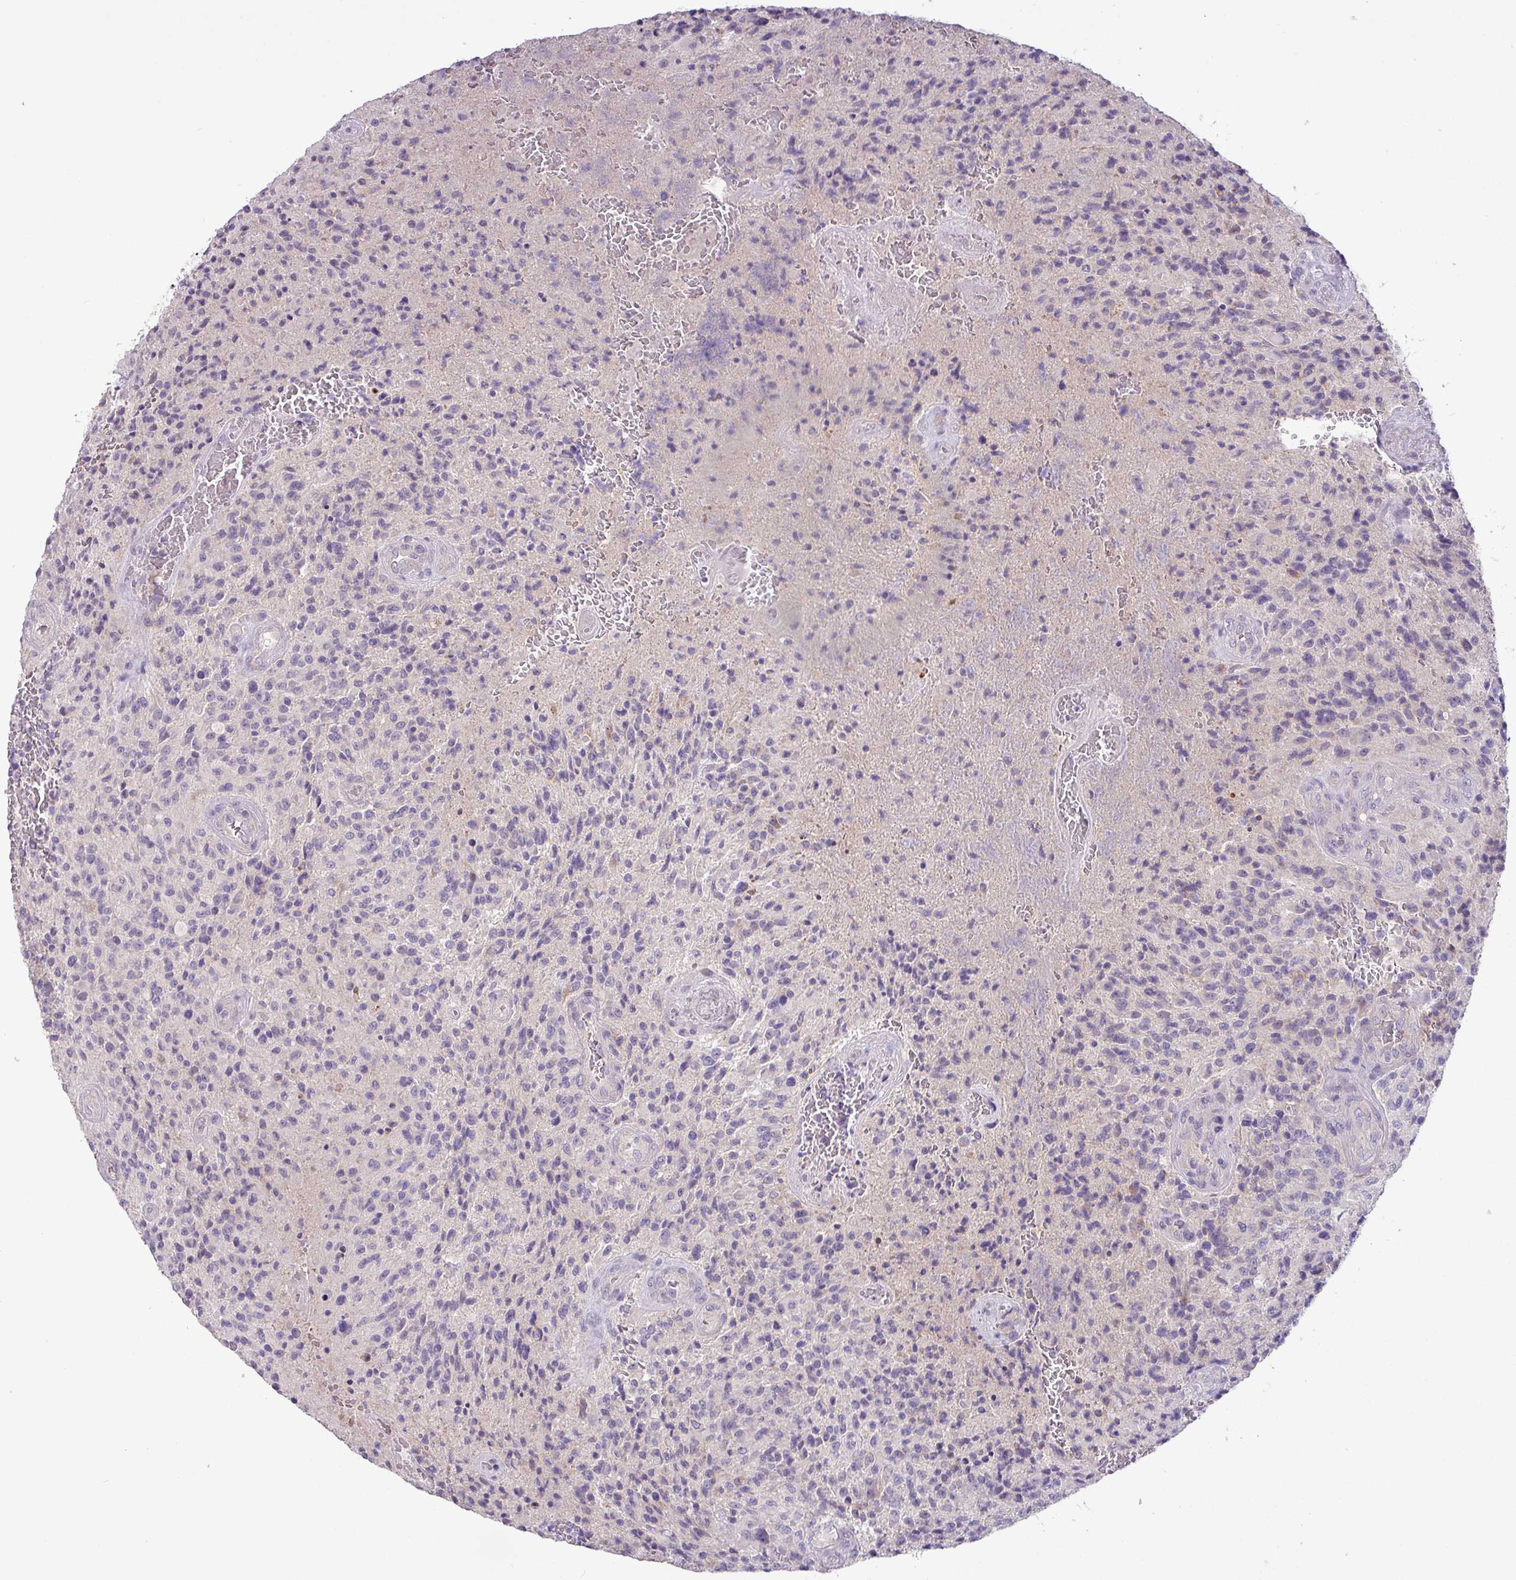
{"staining": {"intensity": "negative", "quantity": "none", "location": "none"}, "tissue": "glioma", "cell_type": "Tumor cells", "image_type": "cancer", "snomed": [{"axis": "morphology", "description": "Normal tissue, NOS"}, {"axis": "morphology", "description": "Glioma, malignant, High grade"}, {"axis": "topography", "description": "Cerebral cortex"}], "caption": "Human malignant glioma (high-grade) stained for a protein using immunohistochemistry (IHC) shows no expression in tumor cells.", "gene": "GALNT12", "patient": {"sex": "male", "age": 56}}